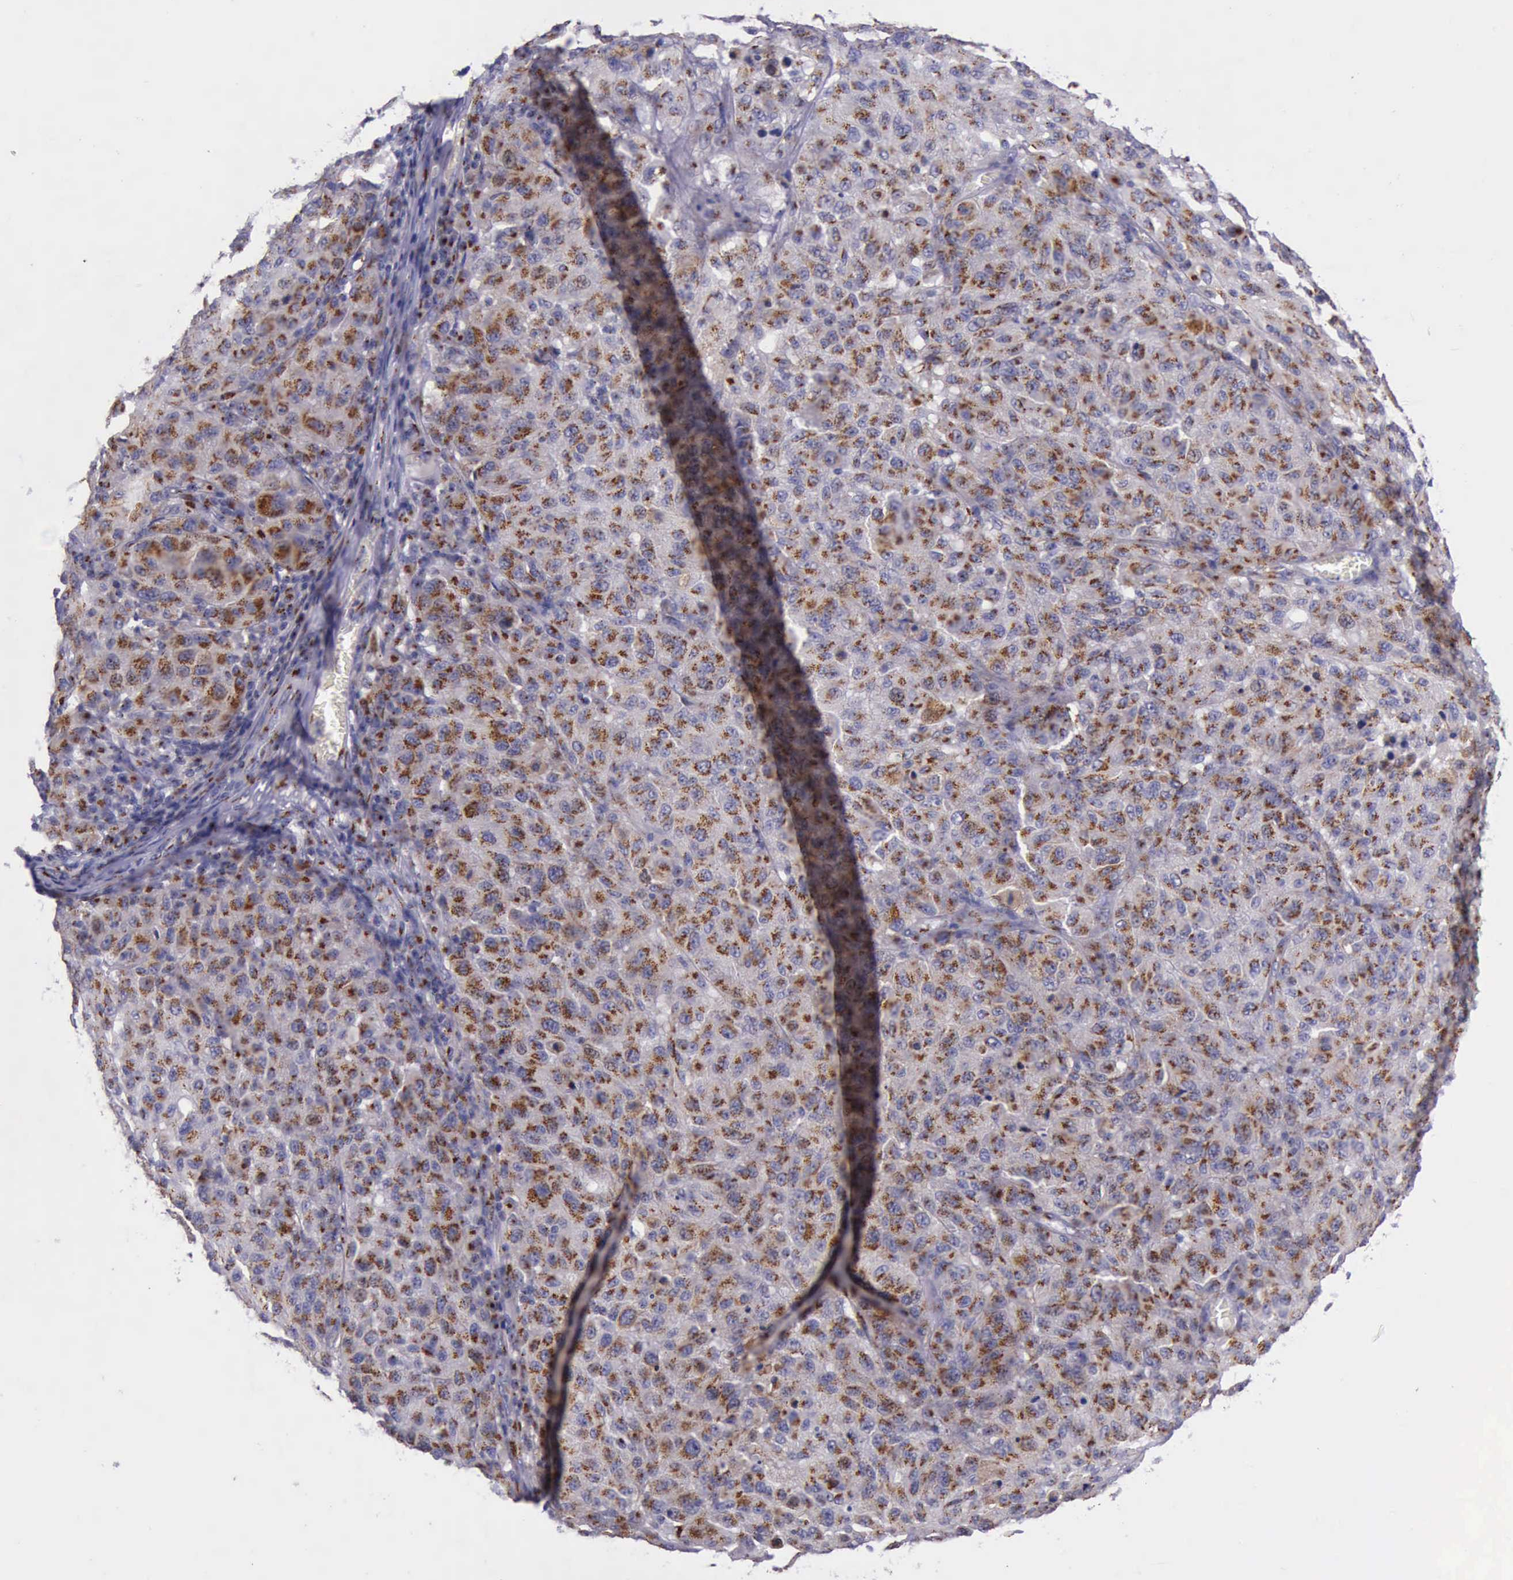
{"staining": {"intensity": "strong", "quantity": ">75%", "location": "cytoplasmic/membranous"}, "tissue": "melanoma", "cell_type": "Tumor cells", "image_type": "cancer", "snomed": [{"axis": "morphology", "description": "Malignant melanoma, NOS"}, {"axis": "topography", "description": "Skin"}], "caption": "Immunohistochemistry photomicrograph of neoplastic tissue: human melanoma stained using immunohistochemistry displays high levels of strong protein expression localized specifically in the cytoplasmic/membranous of tumor cells, appearing as a cytoplasmic/membranous brown color.", "gene": "GOLGA5", "patient": {"sex": "female", "age": 77}}